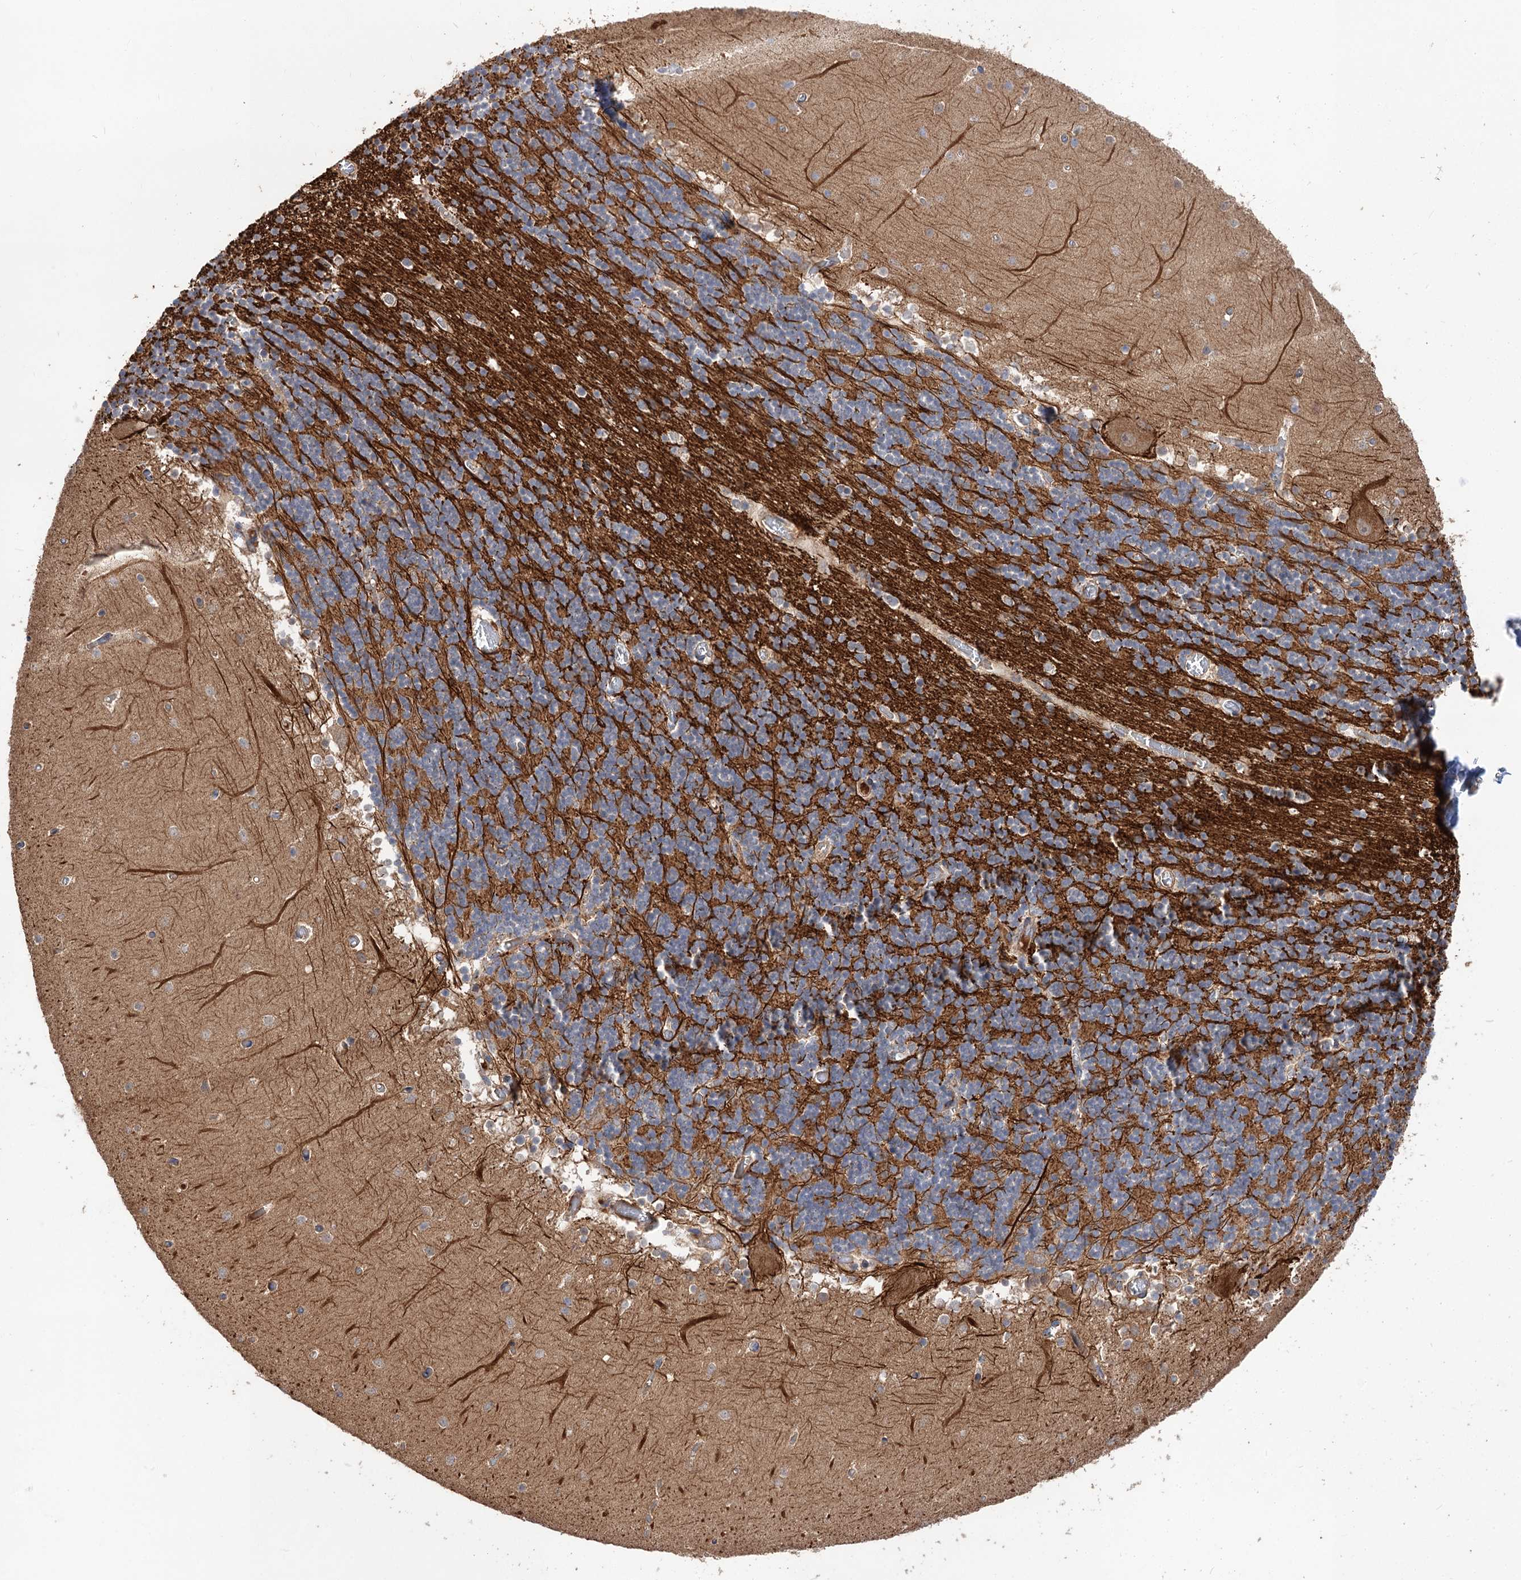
{"staining": {"intensity": "strong", "quantity": ">75%", "location": "cytoplasmic/membranous"}, "tissue": "cerebellum", "cell_type": "Cells in granular layer", "image_type": "normal", "snomed": [{"axis": "morphology", "description": "Normal tissue, NOS"}, {"axis": "topography", "description": "Cerebellum"}], "caption": "Protein analysis of unremarkable cerebellum displays strong cytoplasmic/membranous expression in about >75% of cells in granular layer. Nuclei are stained in blue.", "gene": "FBXW8", "patient": {"sex": "female", "age": 28}}